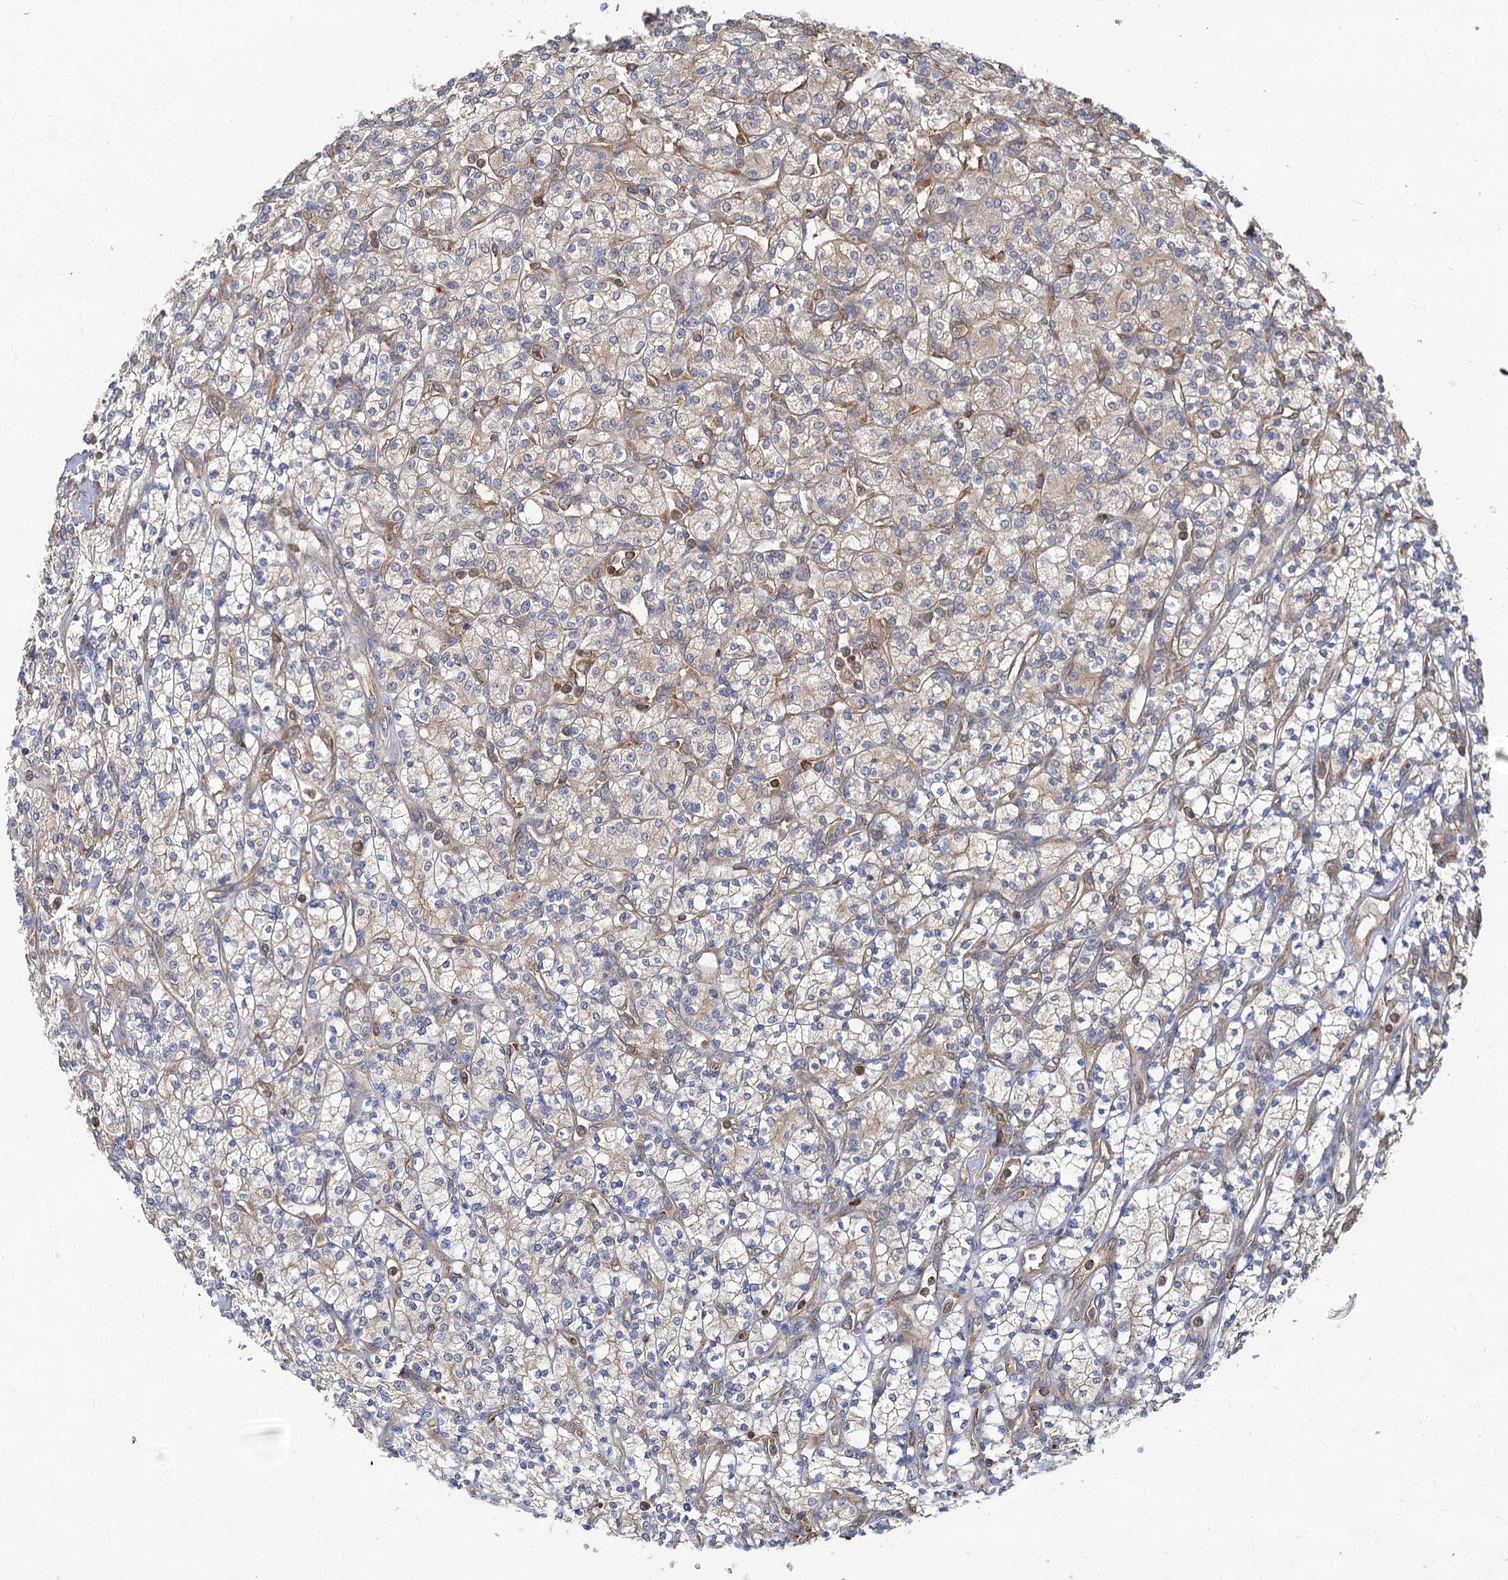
{"staining": {"intensity": "negative", "quantity": "none", "location": "none"}, "tissue": "renal cancer", "cell_type": "Tumor cells", "image_type": "cancer", "snomed": [{"axis": "morphology", "description": "Adenocarcinoma, NOS"}, {"axis": "topography", "description": "Kidney"}], "caption": "DAB (3,3'-diaminobenzidine) immunohistochemical staining of renal cancer reveals no significant expression in tumor cells.", "gene": "PACS1", "patient": {"sex": "male", "age": 77}}